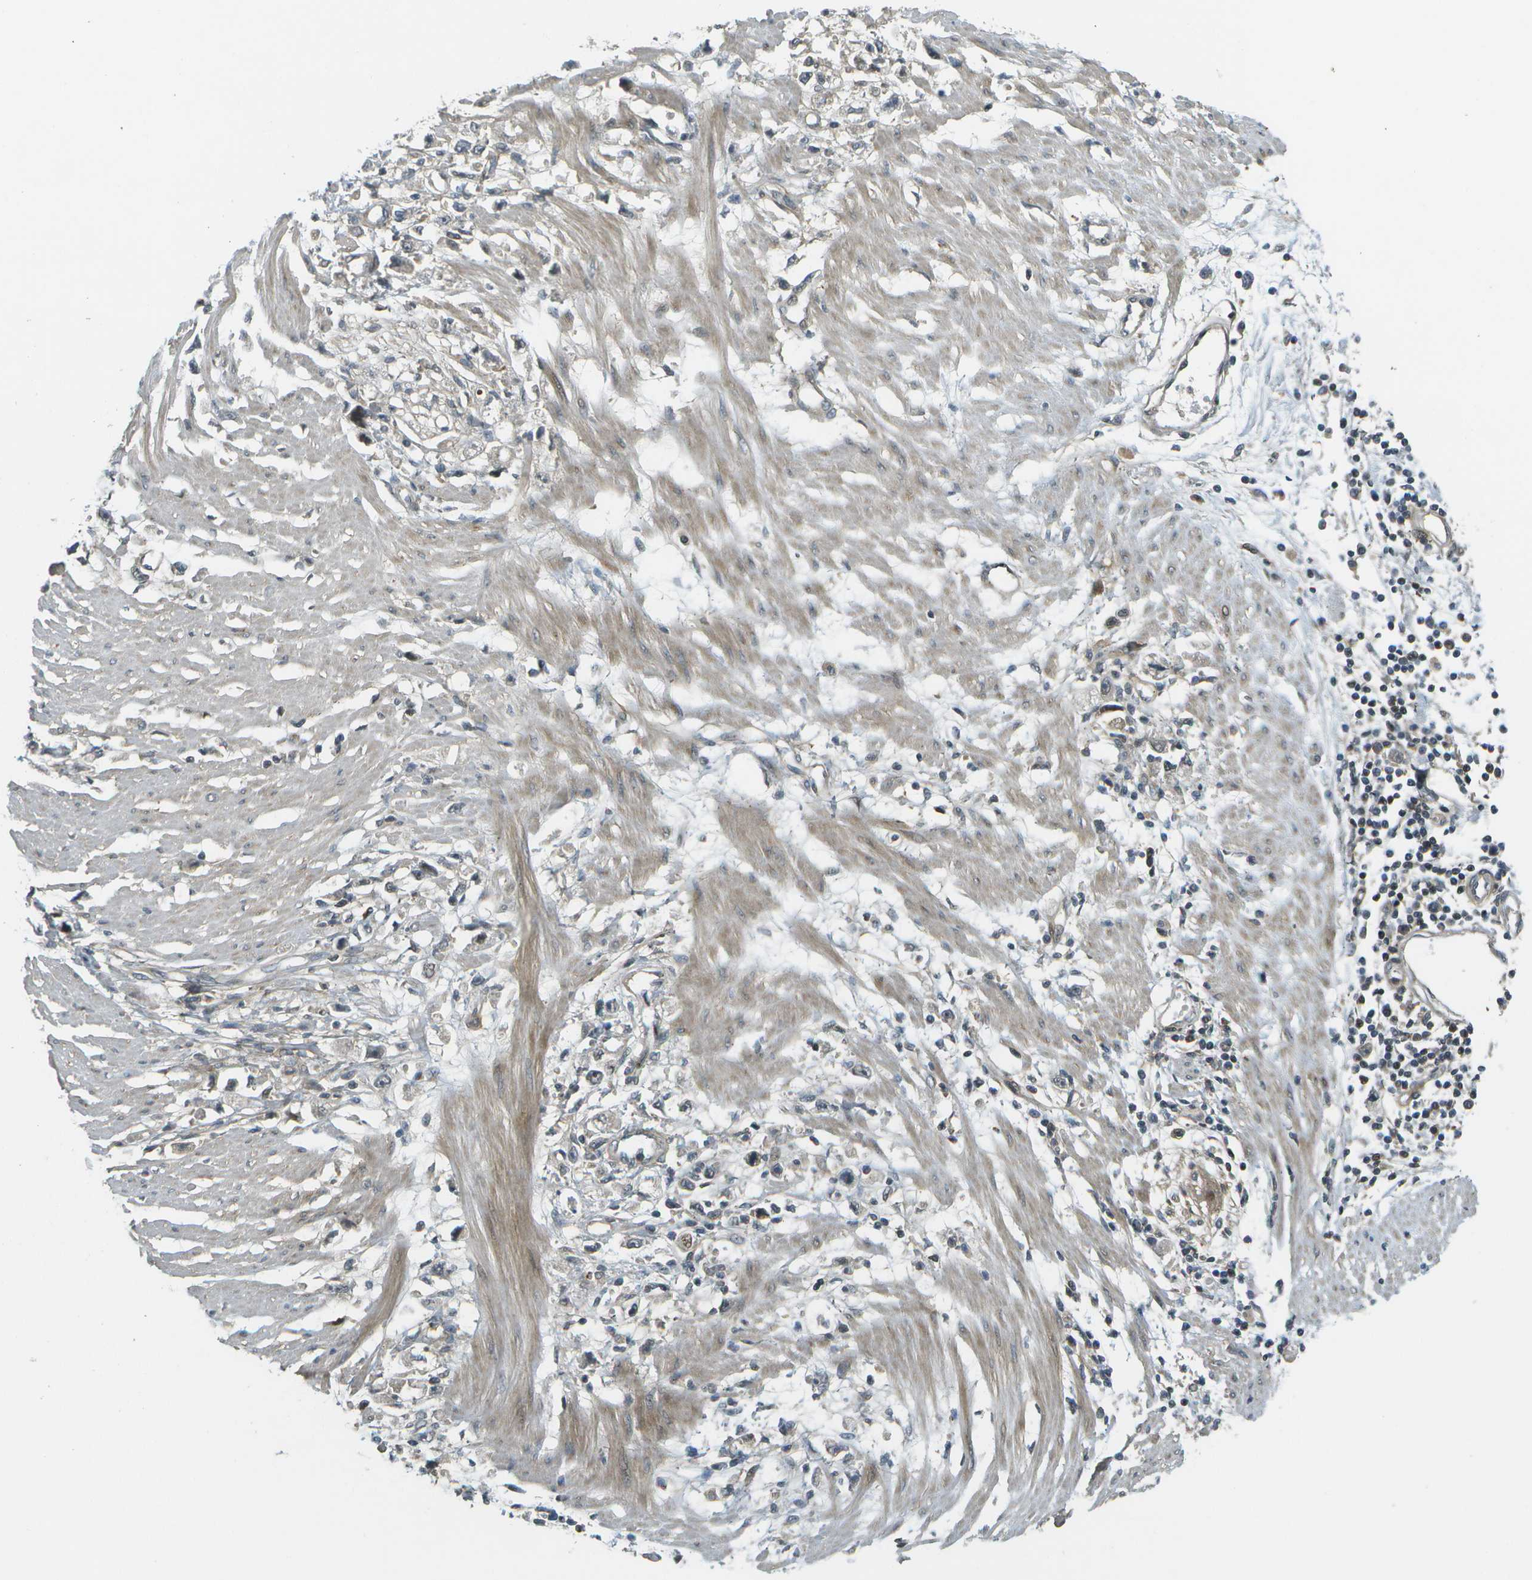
{"staining": {"intensity": "negative", "quantity": "none", "location": "none"}, "tissue": "stomach cancer", "cell_type": "Tumor cells", "image_type": "cancer", "snomed": [{"axis": "morphology", "description": "Adenocarcinoma, NOS"}, {"axis": "topography", "description": "Stomach"}], "caption": "Histopathology image shows no significant protein expression in tumor cells of stomach cancer (adenocarcinoma). The staining was performed using DAB (3,3'-diaminobenzidine) to visualize the protein expression in brown, while the nuclei were stained in blue with hematoxylin (Magnification: 20x).", "gene": "WNK2", "patient": {"sex": "female", "age": 59}}